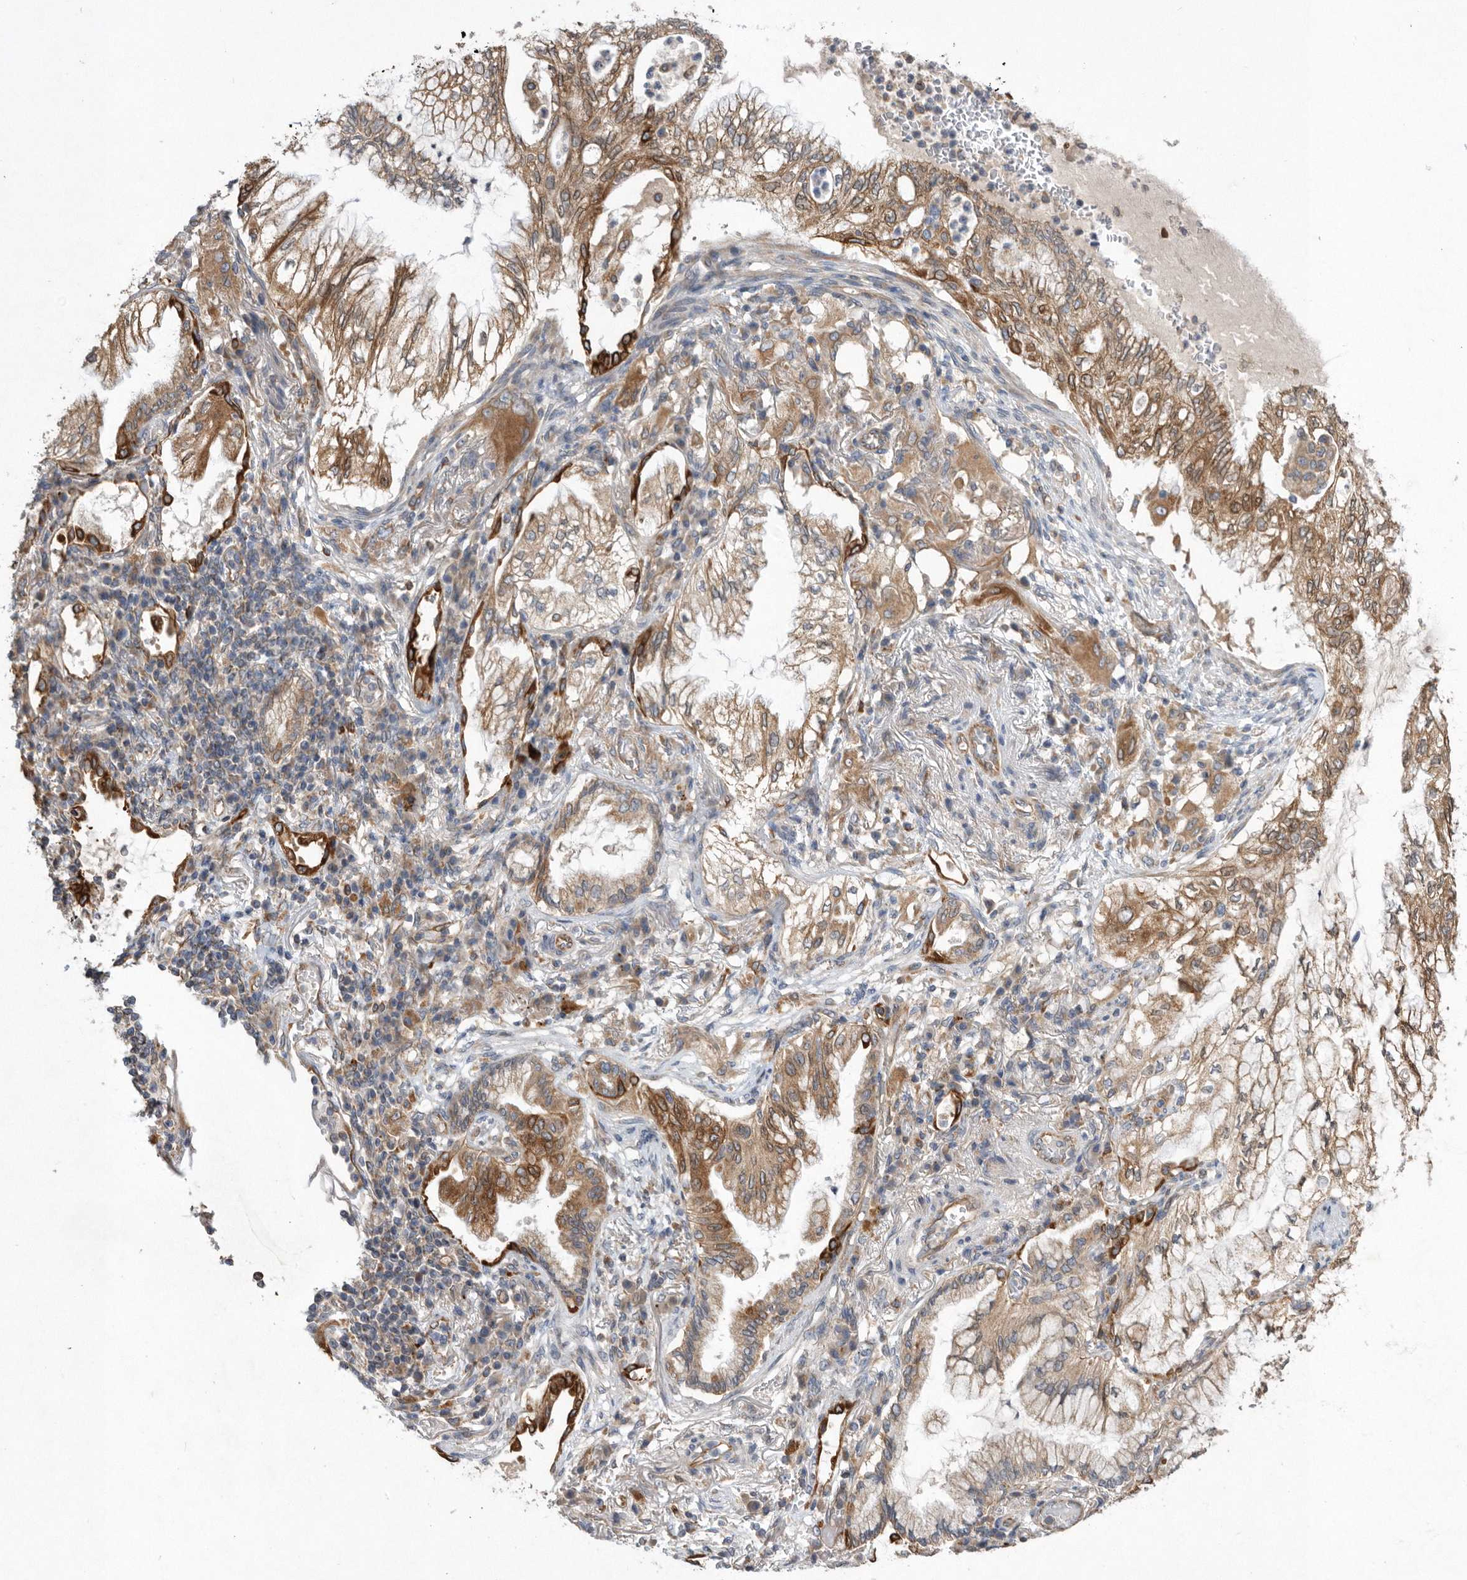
{"staining": {"intensity": "moderate", "quantity": "25%-75%", "location": "cytoplasmic/membranous"}, "tissue": "lung cancer", "cell_type": "Tumor cells", "image_type": "cancer", "snomed": [{"axis": "morphology", "description": "Adenocarcinoma, NOS"}, {"axis": "topography", "description": "Lung"}], "caption": "IHC image of neoplastic tissue: human adenocarcinoma (lung) stained using IHC shows medium levels of moderate protein expression localized specifically in the cytoplasmic/membranous of tumor cells, appearing as a cytoplasmic/membranous brown color.", "gene": "PON2", "patient": {"sex": "female", "age": 70}}